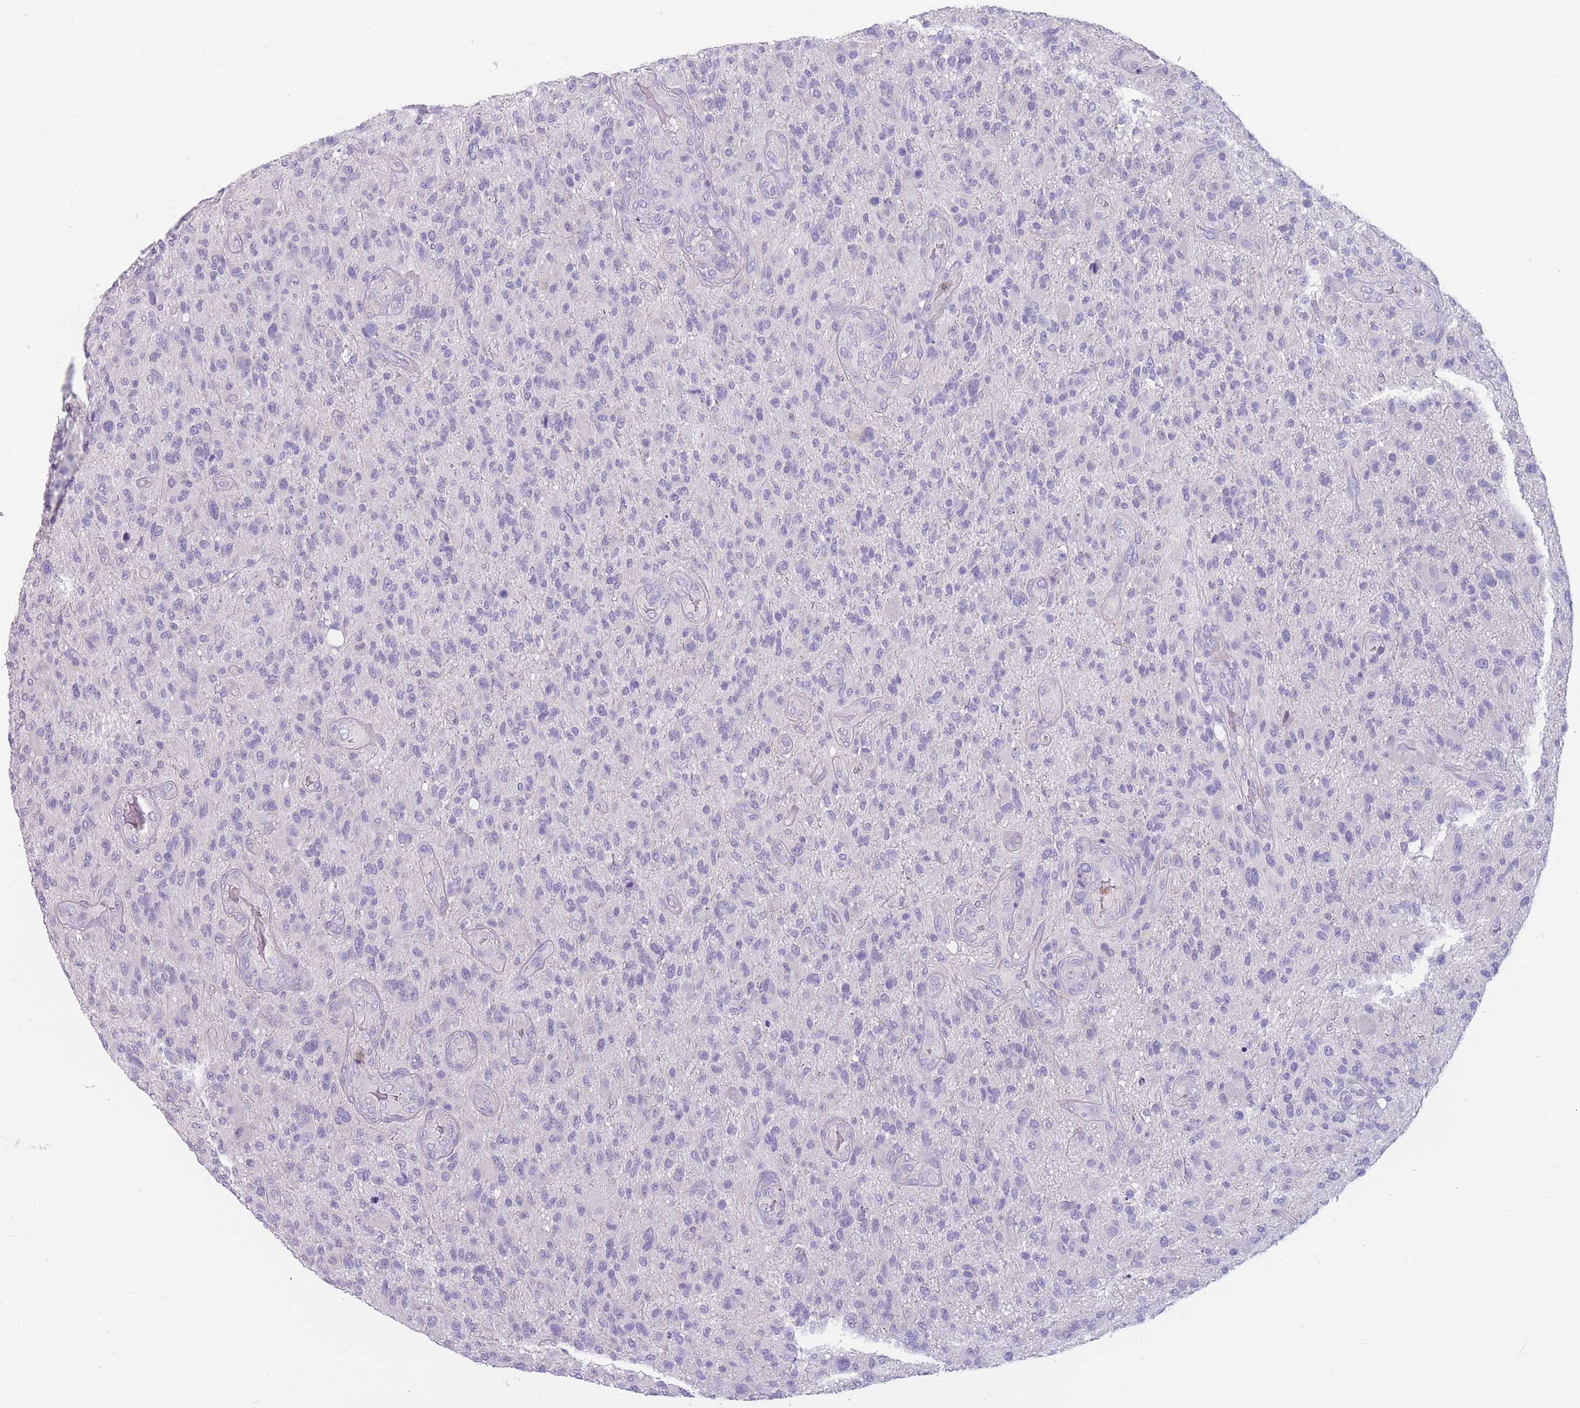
{"staining": {"intensity": "negative", "quantity": "none", "location": "none"}, "tissue": "glioma", "cell_type": "Tumor cells", "image_type": "cancer", "snomed": [{"axis": "morphology", "description": "Glioma, malignant, High grade"}, {"axis": "topography", "description": "Brain"}], "caption": "A histopathology image of human glioma is negative for staining in tumor cells.", "gene": "ZNF627", "patient": {"sex": "male", "age": 47}}